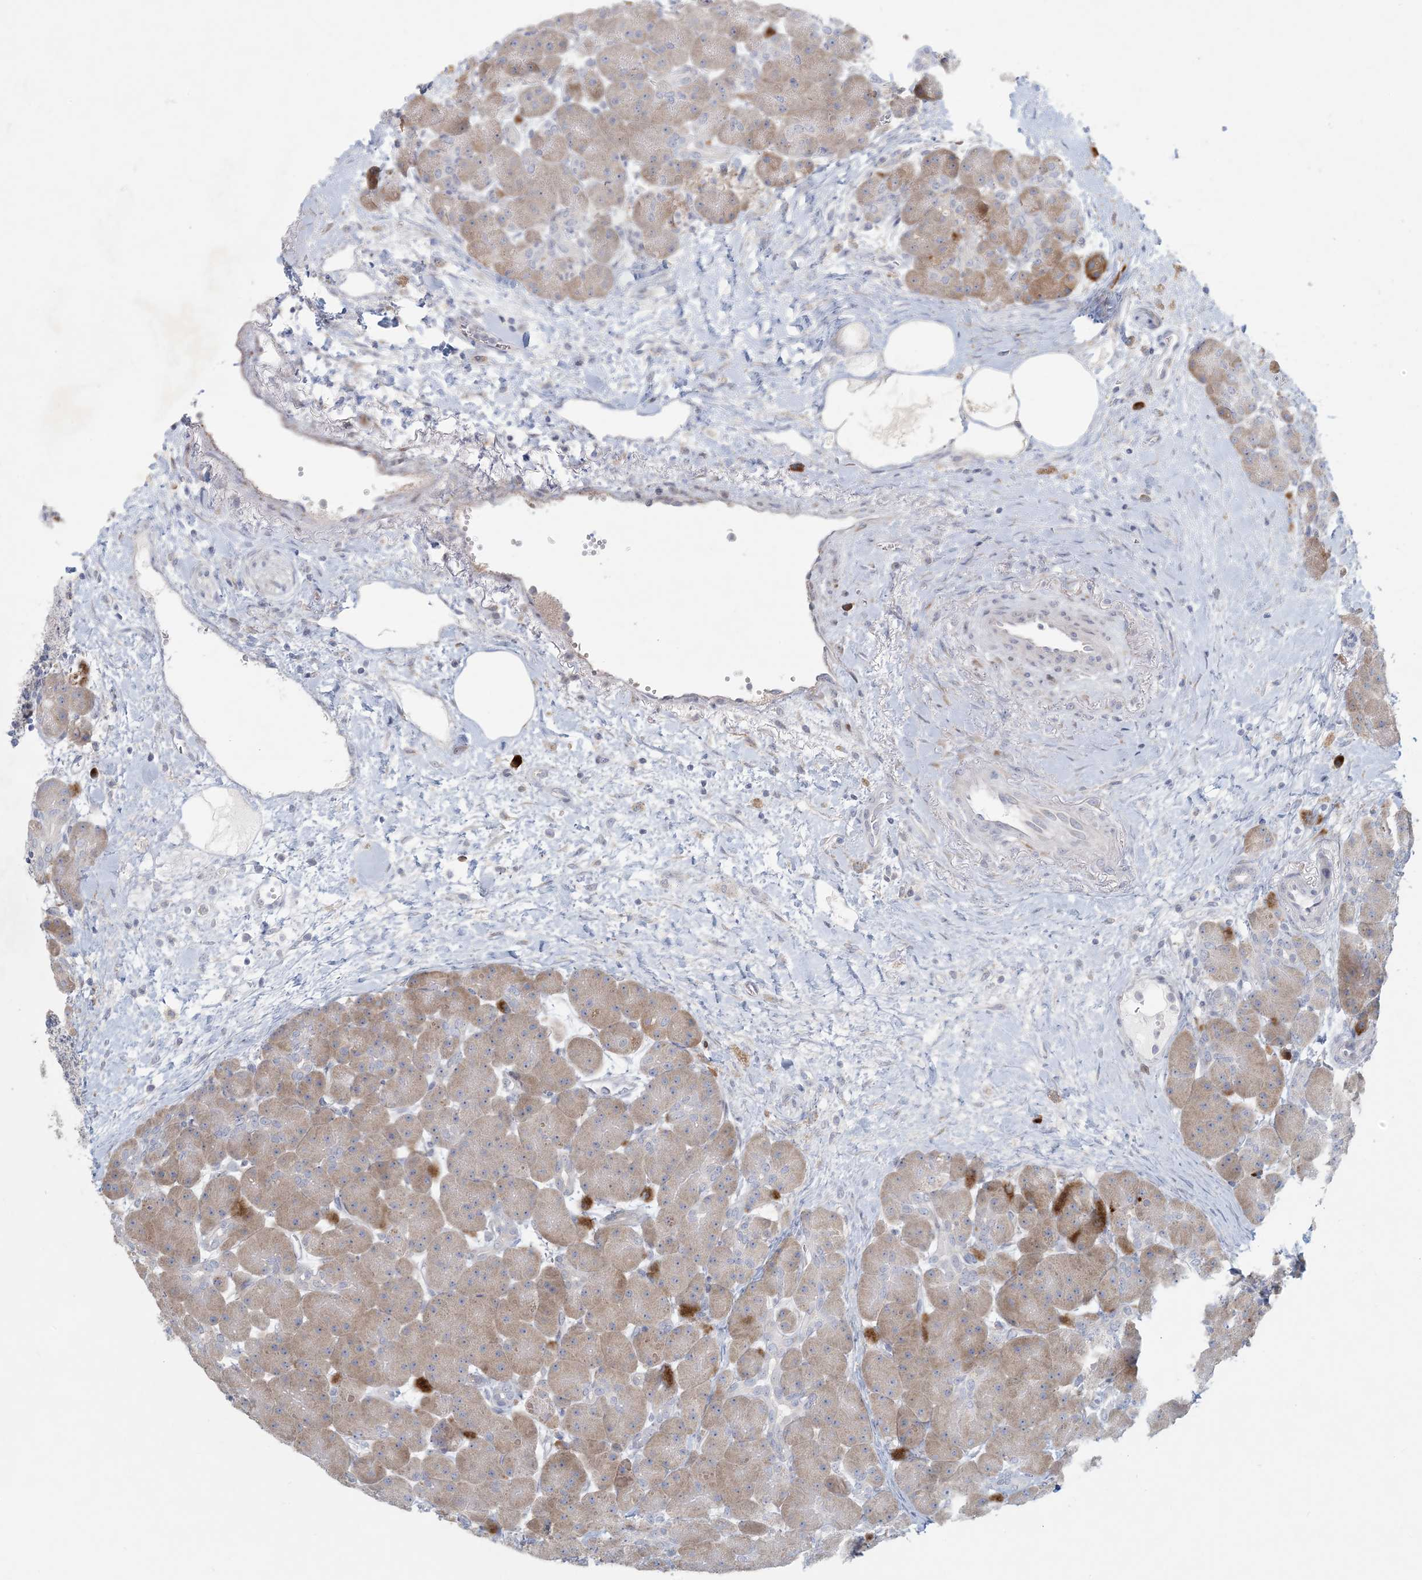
{"staining": {"intensity": "moderate", "quantity": "25%-75%", "location": "cytoplasmic/membranous"}, "tissue": "pancreas", "cell_type": "Exocrine glandular cells", "image_type": "normal", "snomed": [{"axis": "morphology", "description": "Normal tissue, NOS"}, {"axis": "topography", "description": "Pancreas"}], "caption": "Immunohistochemistry histopathology image of unremarkable human pancreas stained for a protein (brown), which reveals medium levels of moderate cytoplasmic/membranous staining in about 25%-75% of exocrine glandular cells.", "gene": "ZNF385D", "patient": {"sex": "male", "age": 66}}